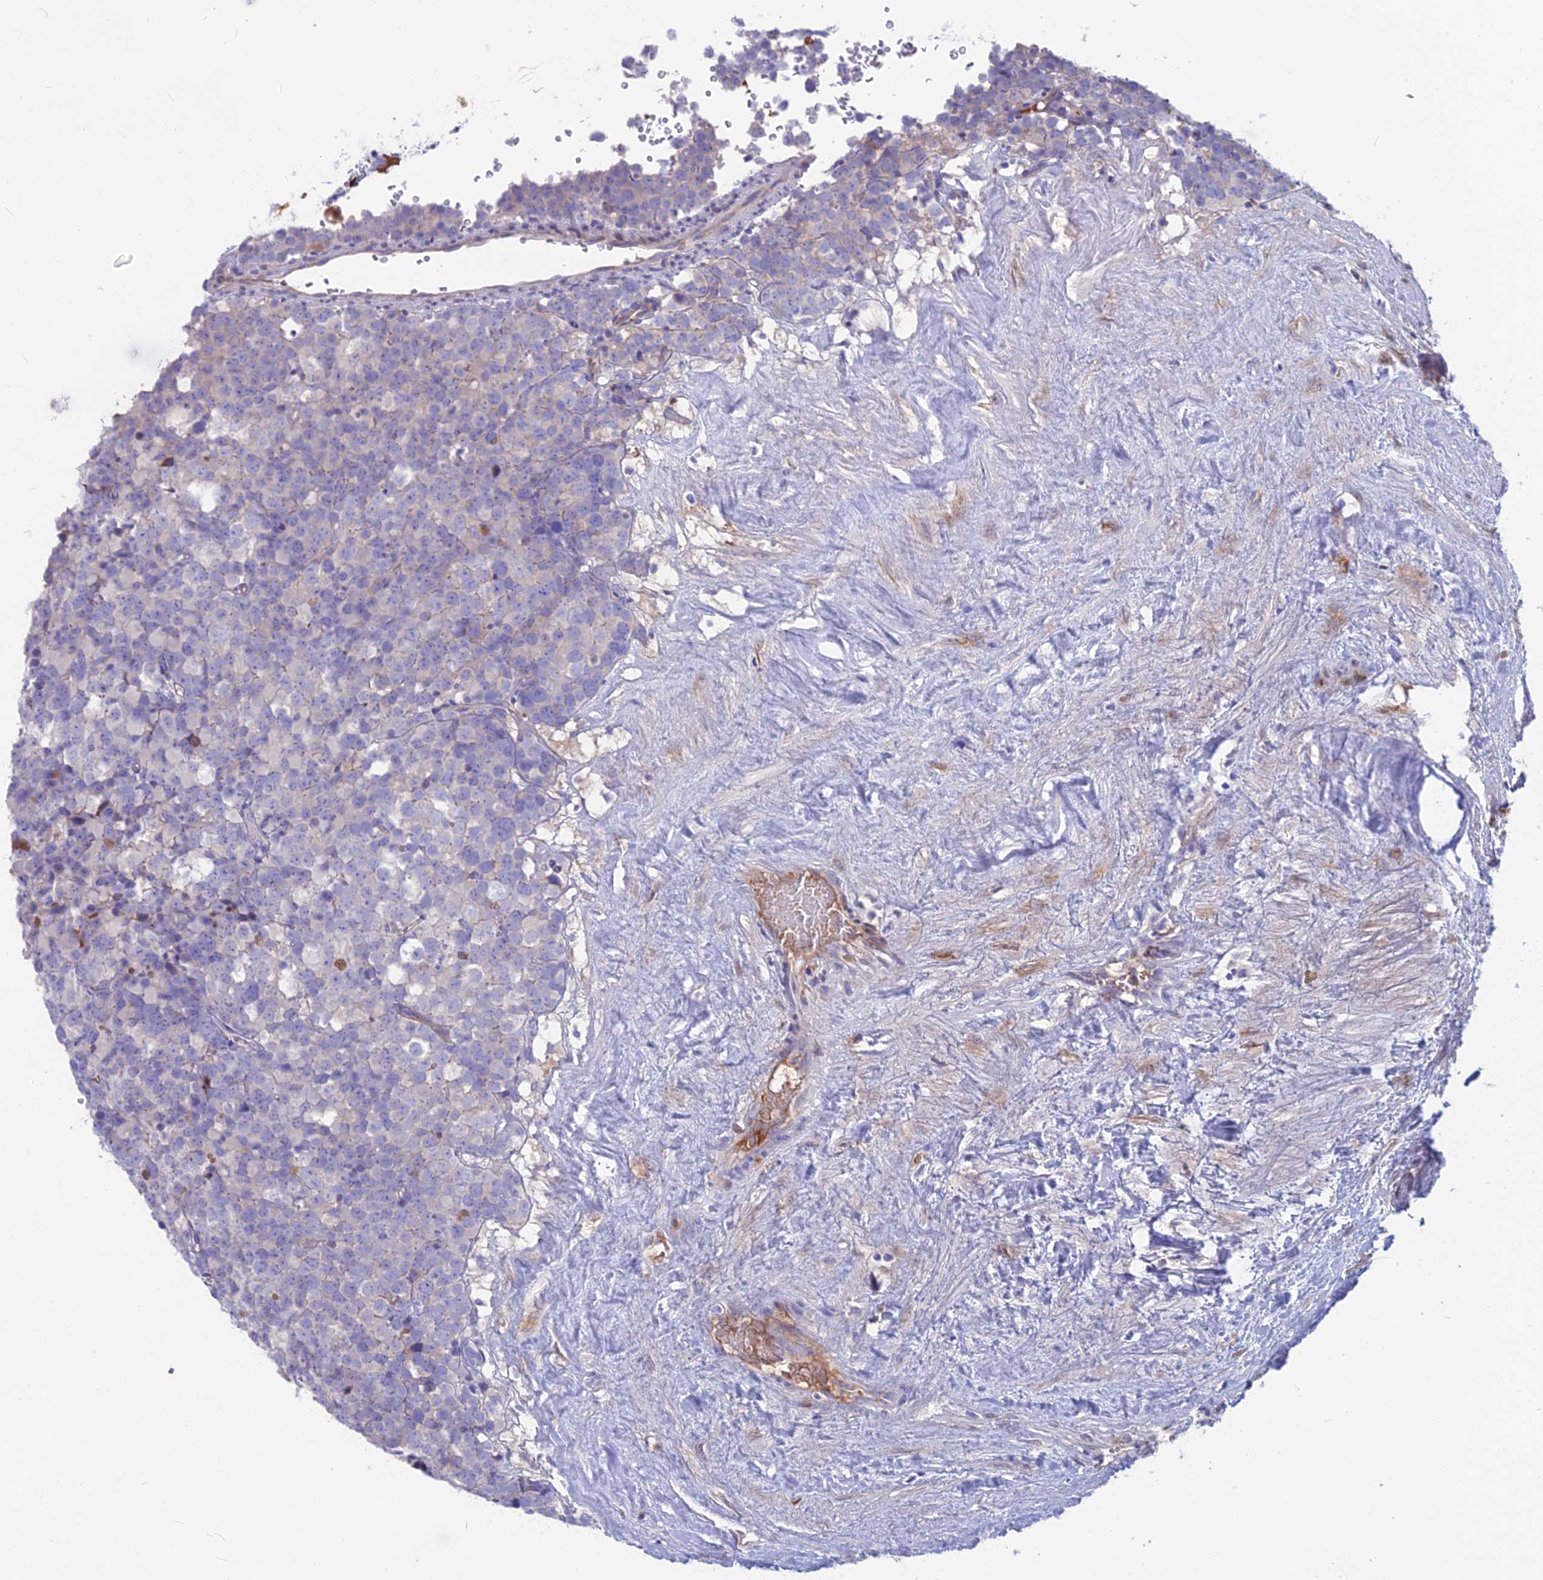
{"staining": {"intensity": "negative", "quantity": "none", "location": "none"}, "tissue": "testis cancer", "cell_type": "Tumor cells", "image_type": "cancer", "snomed": [{"axis": "morphology", "description": "Seminoma, NOS"}, {"axis": "topography", "description": "Testis"}], "caption": "This is an immunohistochemistry photomicrograph of testis cancer (seminoma). There is no expression in tumor cells.", "gene": "SNAP91", "patient": {"sex": "male", "age": 71}}